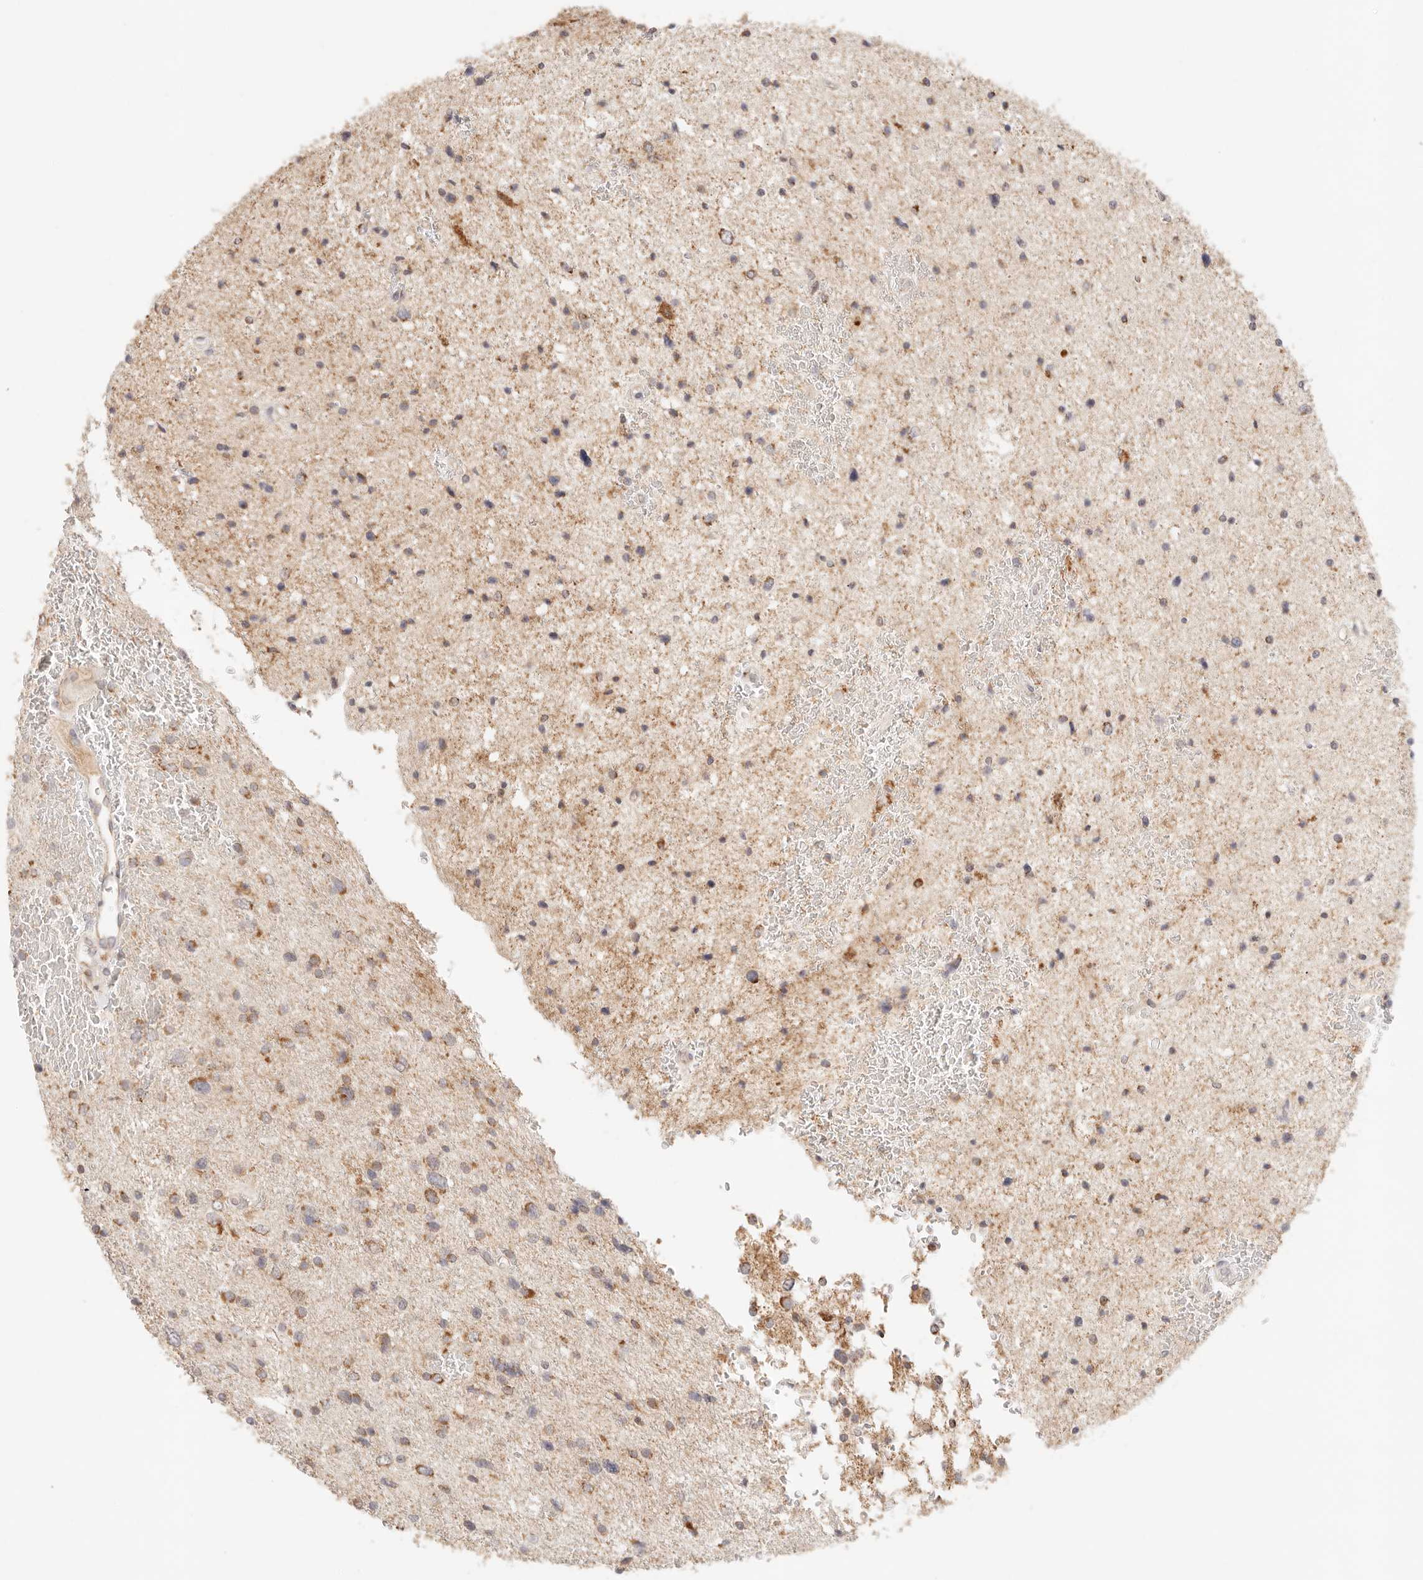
{"staining": {"intensity": "moderate", "quantity": "25%-75%", "location": "cytoplasmic/membranous"}, "tissue": "glioma", "cell_type": "Tumor cells", "image_type": "cancer", "snomed": [{"axis": "morphology", "description": "Glioma, malignant, Low grade"}, {"axis": "topography", "description": "Cerebral cortex"}], "caption": "An immunohistochemistry photomicrograph of tumor tissue is shown. Protein staining in brown shows moderate cytoplasmic/membranous positivity in glioma within tumor cells.", "gene": "COA6", "patient": {"sex": "female", "age": 39}}